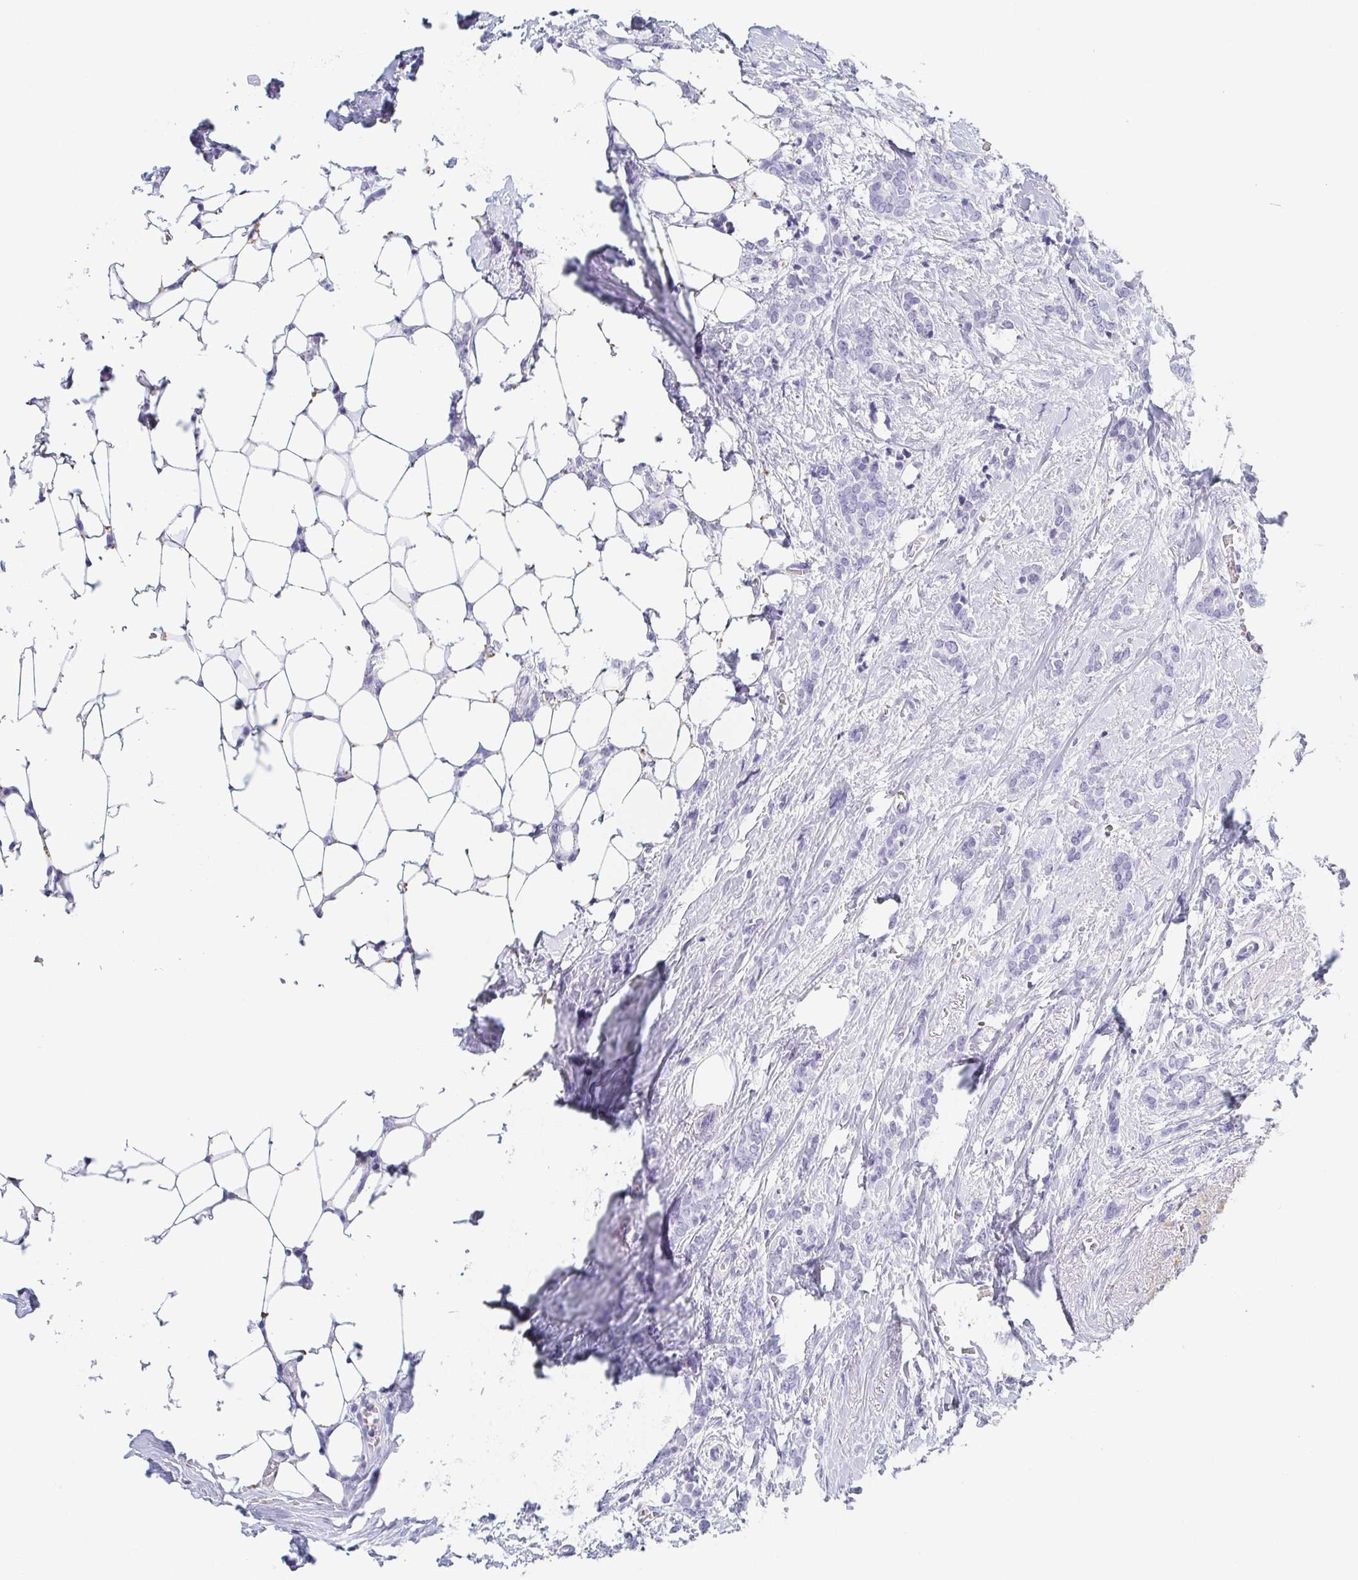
{"staining": {"intensity": "negative", "quantity": "none", "location": "none"}, "tissue": "breast cancer", "cell_type": "Tumor cells", "image_type": "cancer", "snomed": [{"axis": "morphology", "description": "Normal tissue, NOS"}, {"axis": "morphology", "description": "Duct carcinoma"}, {"axis": "topography", "description": "Breast"}], "caption": "IHC photomicrograph of human breast cancer stained for a protein (brown), which reveals no positivity in tumor cells.", "gene": "ITLN1", "patient": {"sex": "female", "age": 77}}